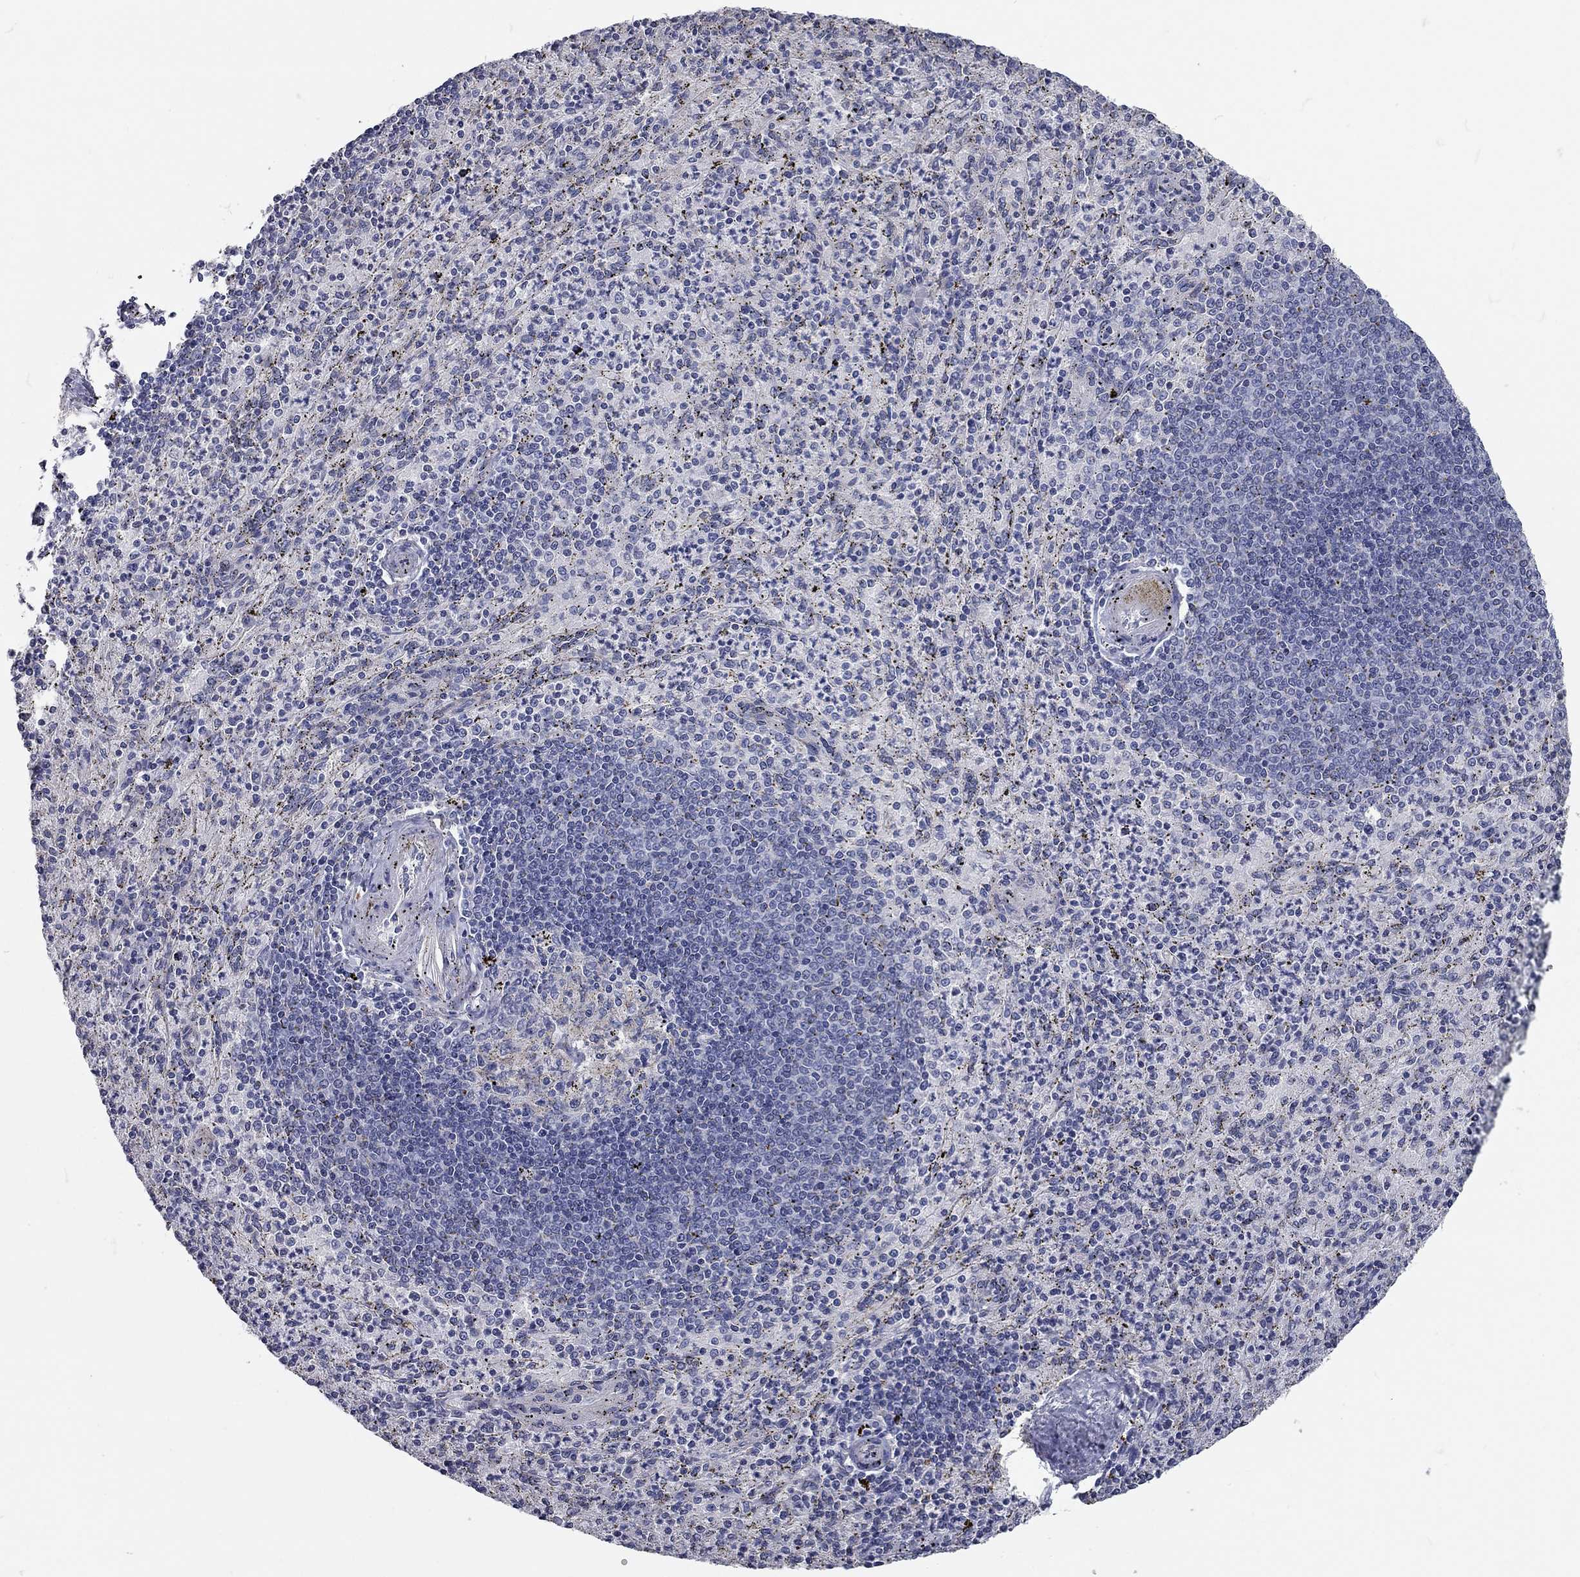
{"staining": {"intensity": "negative", "quantity": "none", "location": "none"}, "tissue": "spleen", "cell_type": "Cells in red pulp", "image_type": "normal", "snomed": [{"axis": "morphology", "description": "Normal tissue, NOS"}, {"axis": "topography", "description": "Spleen"}], "caption": "Immunohistochemical staining of unremarkable human spleen reveals no significant staining in cells in red pulp.", "gene": "XAGE2", "patient": {"sex": "male", "age": 60}}